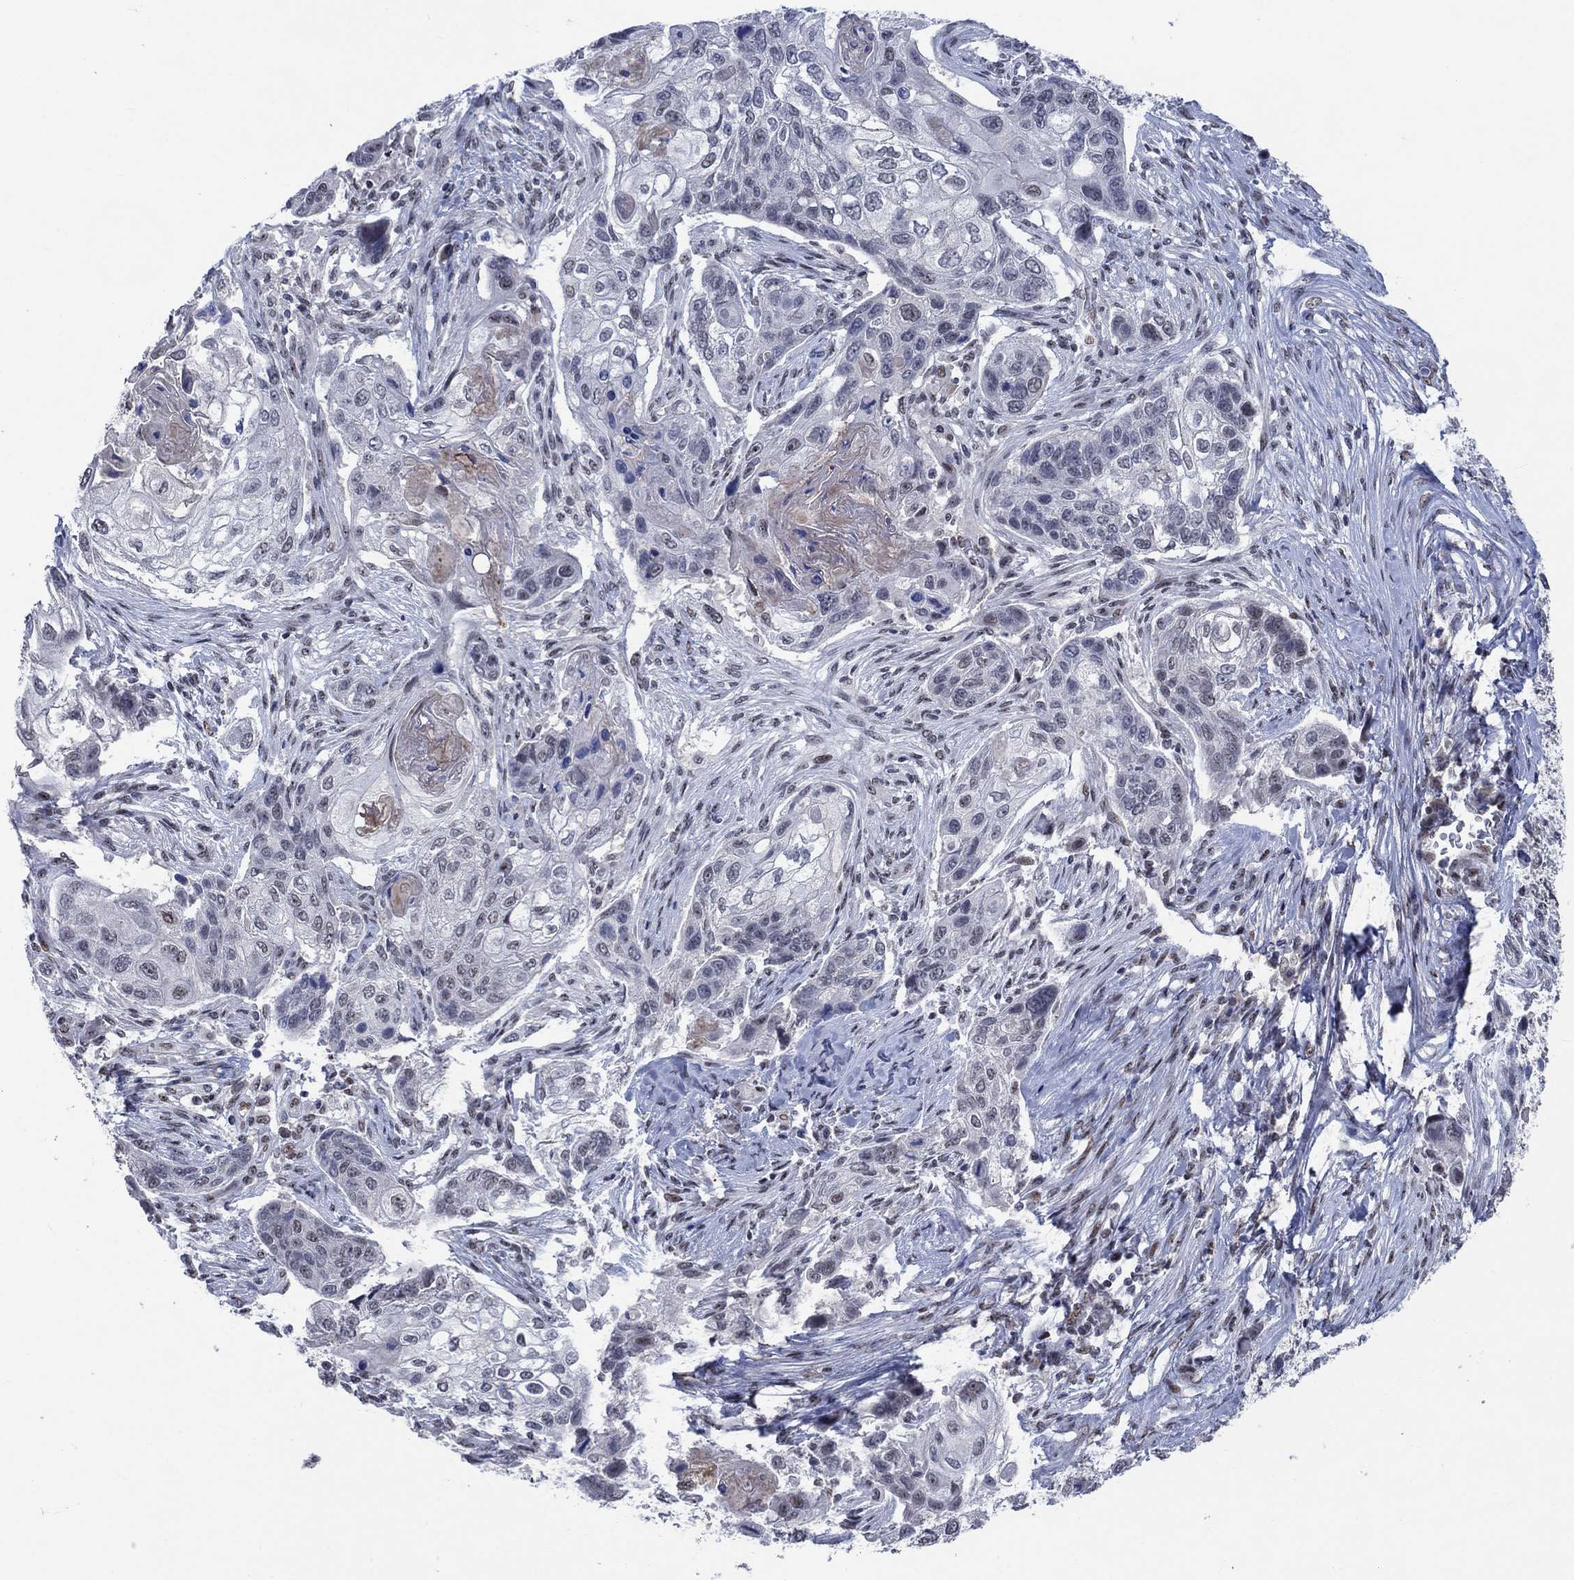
{"staining": {"intensity": "weak", "quantity": "<25%", "location": "nuclear"}, "tissue": "lung cancer", "cell_type": "Tumor cells", "image_type": "cancer", "snomed": [{"axis": "morphology", "description": "Normal tissue, NOS"}, {"axis": "morphology", "description": "Squamous cell carcinoma, NOS"}, {"axis": "topography", "description": "Bronchus"}, {"axis": "topography", "description": "Lung"}], "caption": "DAB (3,3'-diaminobenzidine) immunohistochemical staining of human lung squamous cell carcinoma demonstrates no significant expression in tumor cells.", "gene": "HTN1", "patient": {"sex": "male", "age": 69}}